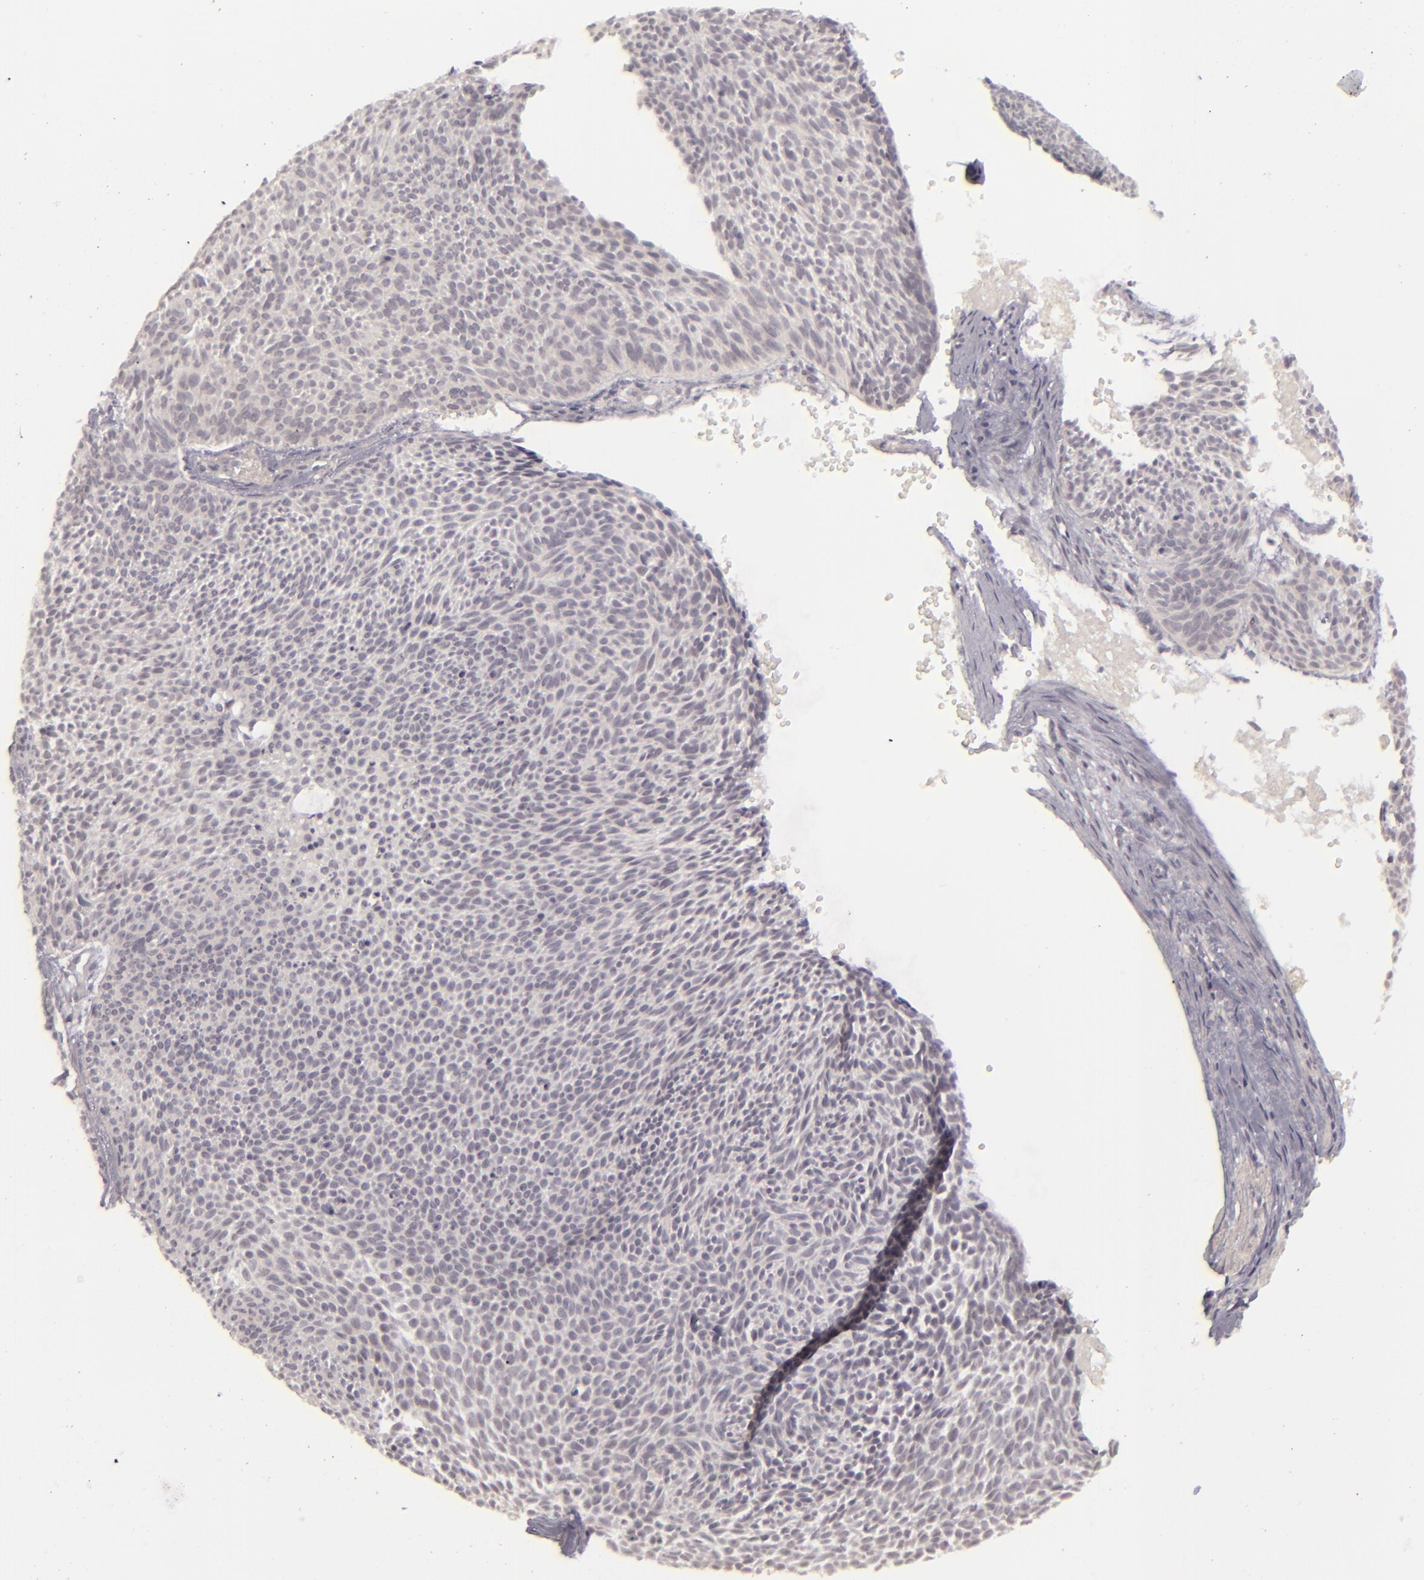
{"staining": {"intensity": "negative", "quantity": "none", "location": "none"}, "tissue": "skin cancer", "cell_type": "Tumor cells", "image_type": "cancer", "snomed": [{"axis": "morphology", "description": "Basal cell carcinoma"}, {"axis": "topography", "description": "Skin"}], "caption": "Immunohistochemistry image of neoplastic tissue: human skin basal cell carcinoma stained with DAB (3,3'-diaminobenzidine) shows no significant protein staining in tumor cells.", "gene": "DLG3", "patient": {"sex": "male", "age": 84}}